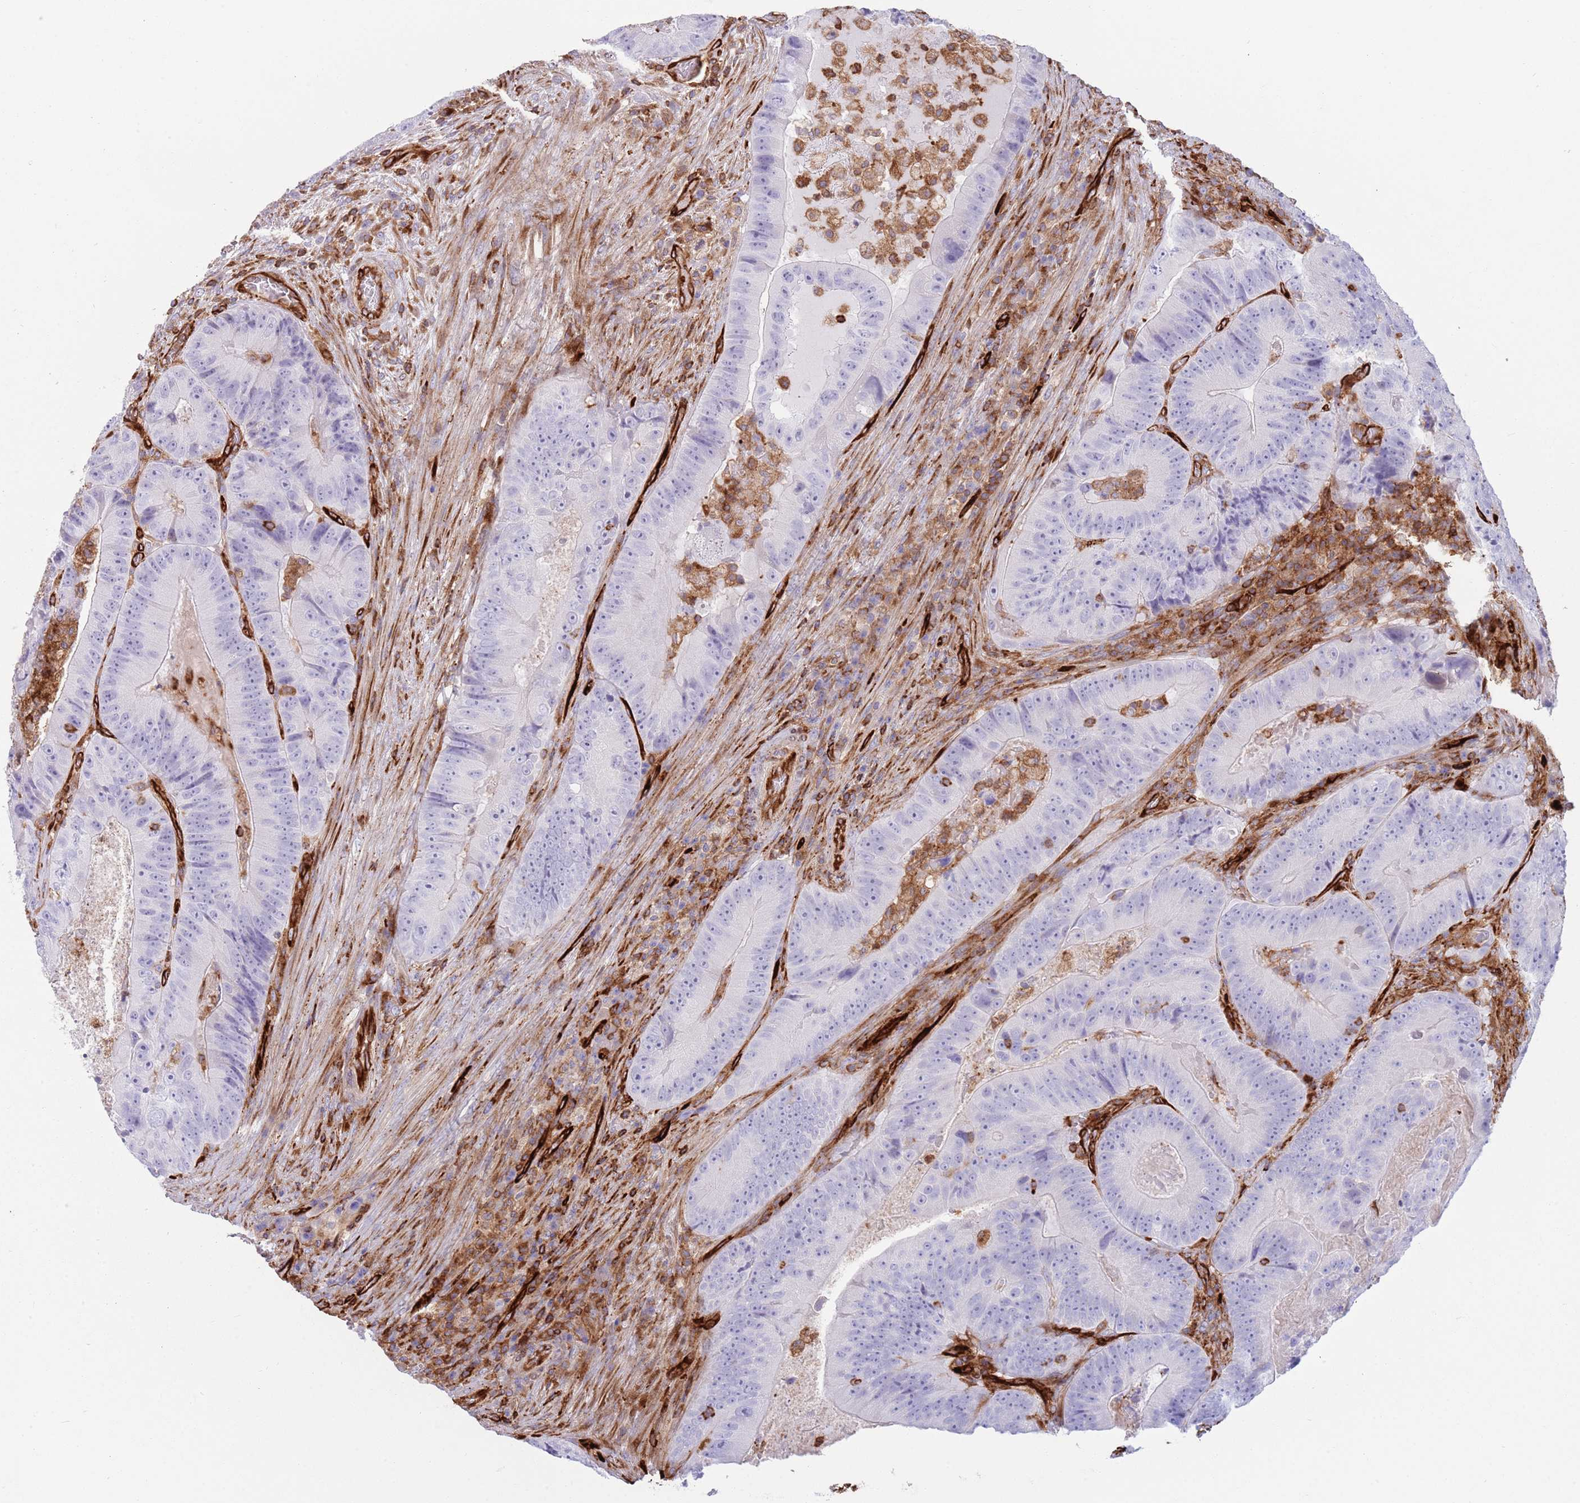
{"staining": {"intensity": "negative", "quantity": "none", "location": "none"}, "tissue": "colorectal cancer", "cell_type": "Tumor cells", "image_type": "cancer", "snomed": [{"axis": "morphology", "description": "Adenocarcinoma, NOS"}, {"axis": "topography", "description": "Colon"}], "caption": "An IHC micrograph of adenocarcinoma (colorectal) is shown. There is no staining in tumor cells of adenocarcinoma (colorectal).", "gene": "KBTBD7", "patient": {"sex": "female", "age": 86}}